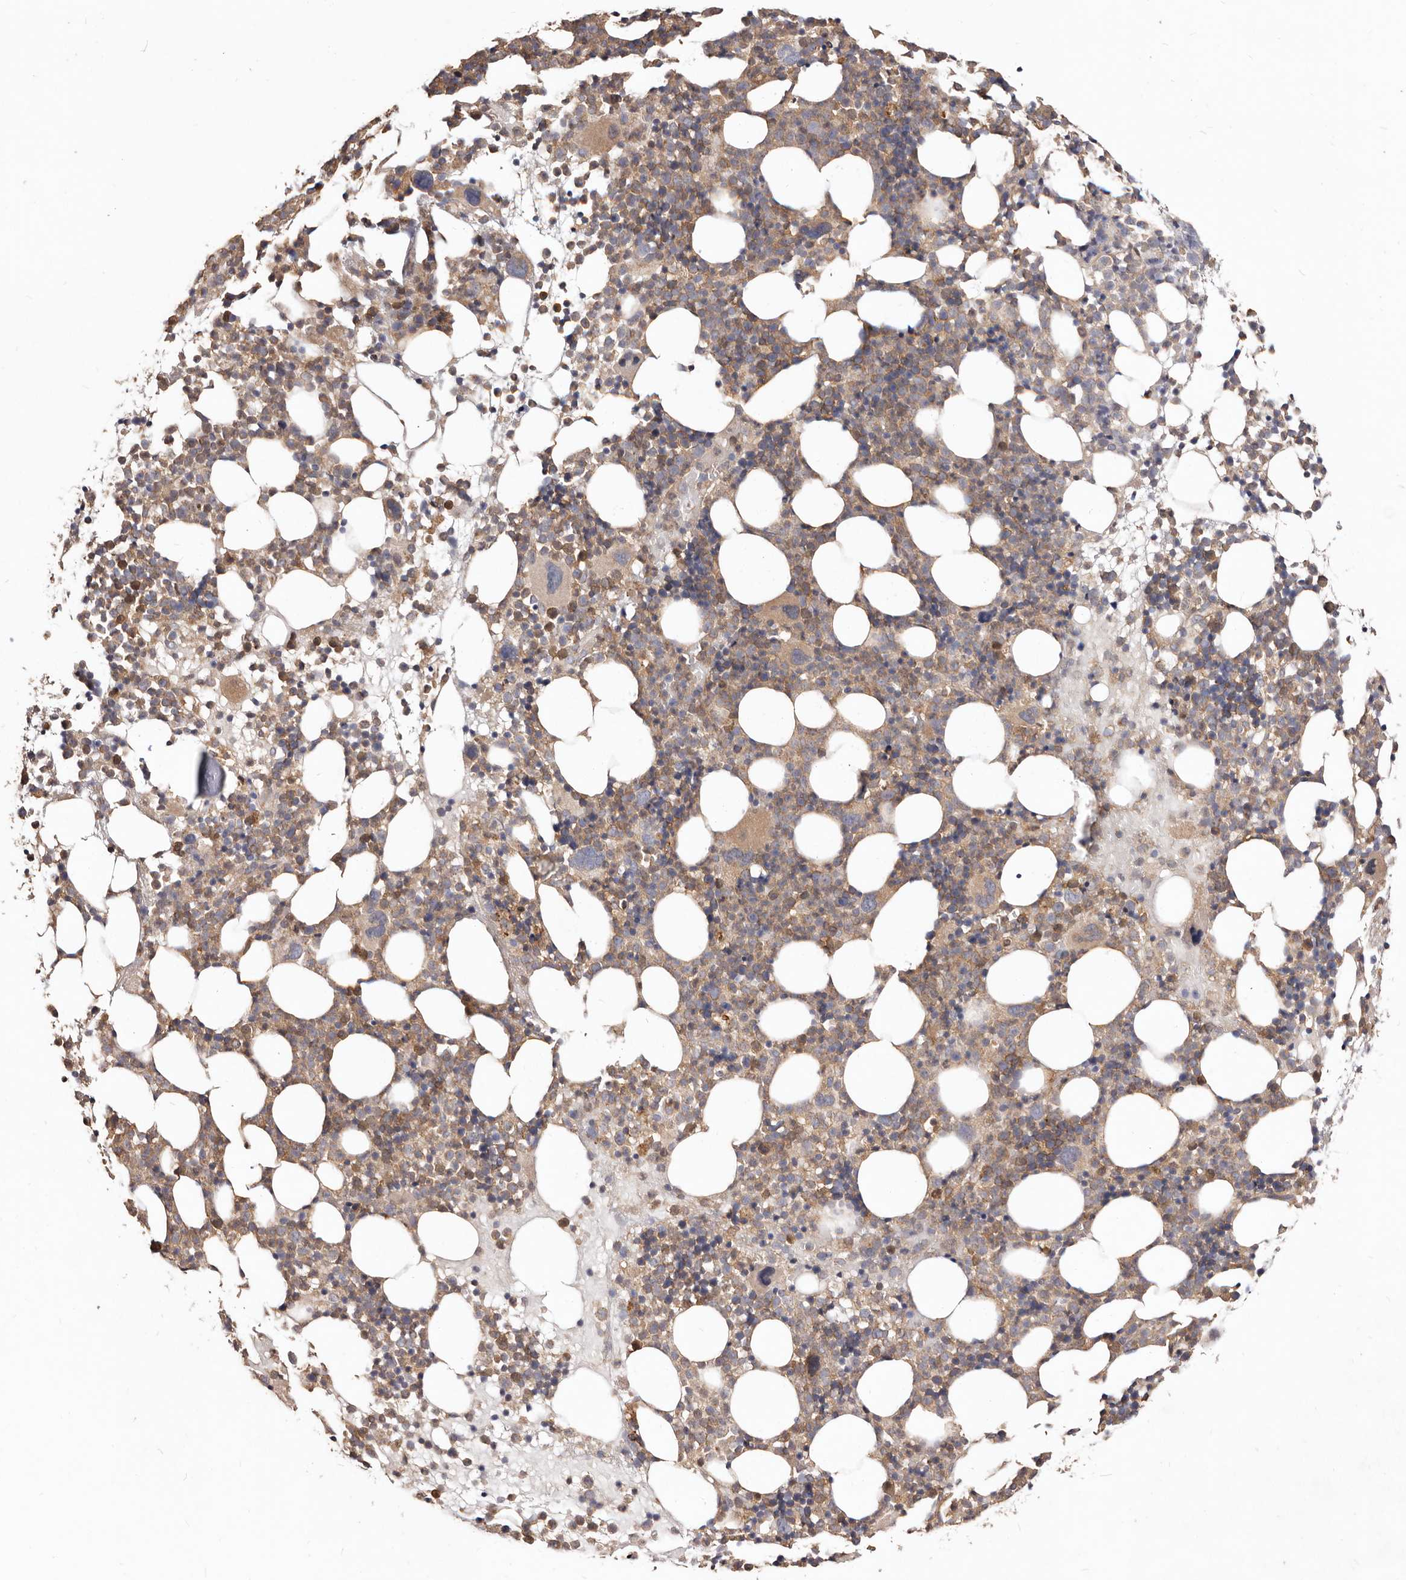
{"staining": {"intensity": "moderate", "quantity": ">75%", "location": "cytoplasmic/membranous"}, "tissue": "bone marrow", "cell_type": "Hematopoietic cells", "image_type": "normal", "snomed": [{"axis": "morphology", "description": "Normal tissue, NOS"}, {"axis": "topography", "description": "Bone marrow"}], "caption": "Brown immunohistochemical staining in unremarkable bone marrow exhibits moderate cytoplasmic/membranous expression in approximately >75% of hematopoietic cells. (IHC, brightfield microscopy, high magnification).", "gene": "LRRC25", "patient": {"sex": "female", "age": 57}}